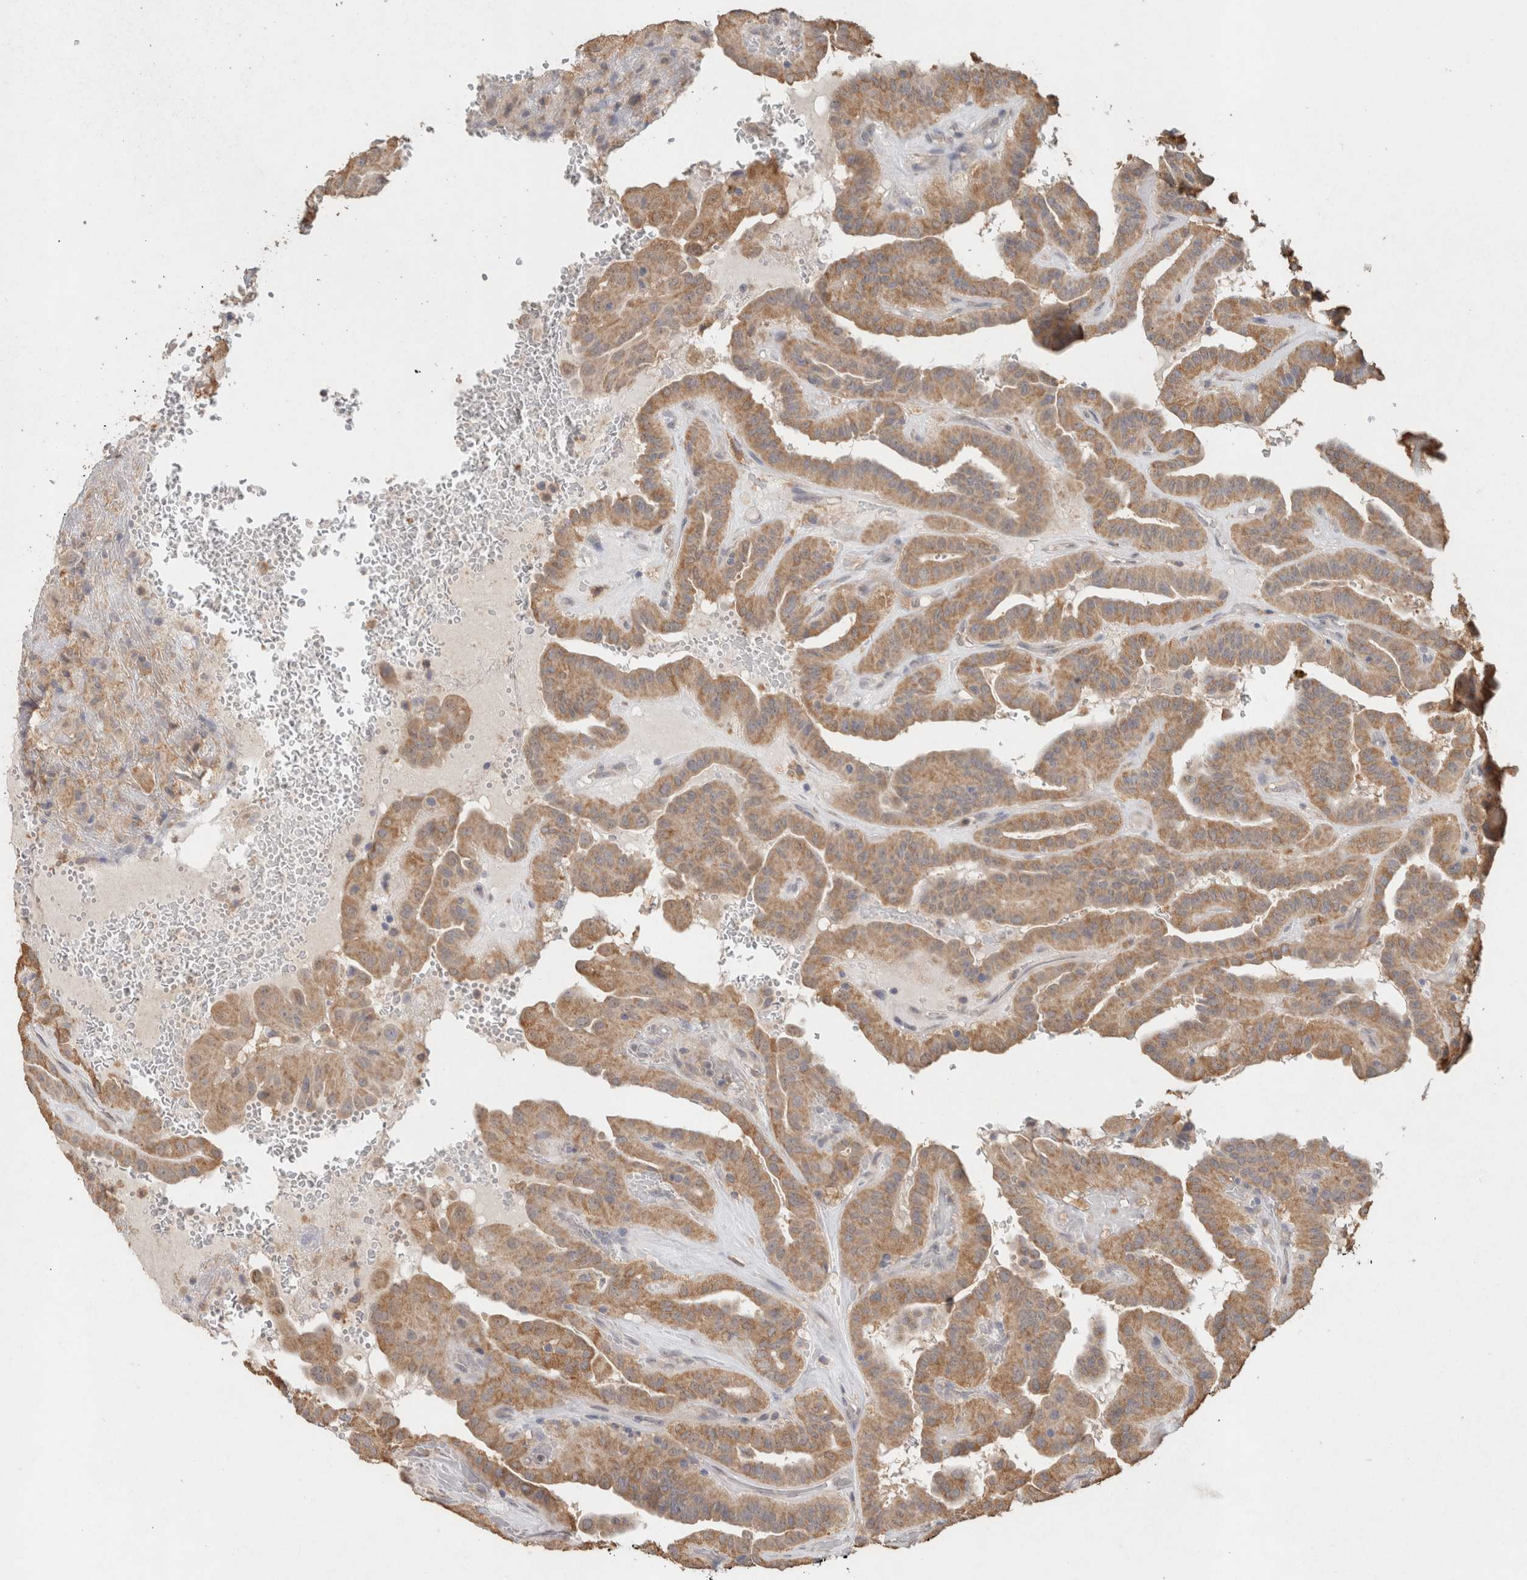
{"staining": {"intensity": "moderate", "quantity": ">75%", "location": "cytoplasmic/membranous"}, "tissue": "thyroid cancer", "cell_type": "Tumor cells", "image_type": "cancer", "snomed": [{"axis": "morphology", "description": "Papillary adenocarcinoma, NOS"}, {"axis": "topography", "description": "Thyroid gland"}], "caption": "High-magnification brightfield microscopy of papillary adenocarcinoma (thyroid) stained with DAB (3,3'-diaminobenzidine) (brown) and counterstained with hematoxylin (blue). tumor cells exhibit moderate cytoplasmic/membranous staining is appreciated in about>75% of cells. (Stains: DAB (3,3'-diaminobenzidine) in brown, nuclei in blue, Microscopy: brightfield microscopy at high magnification).", "gene": "RAB14", "patient": {"sex": "male", "age": 77}}